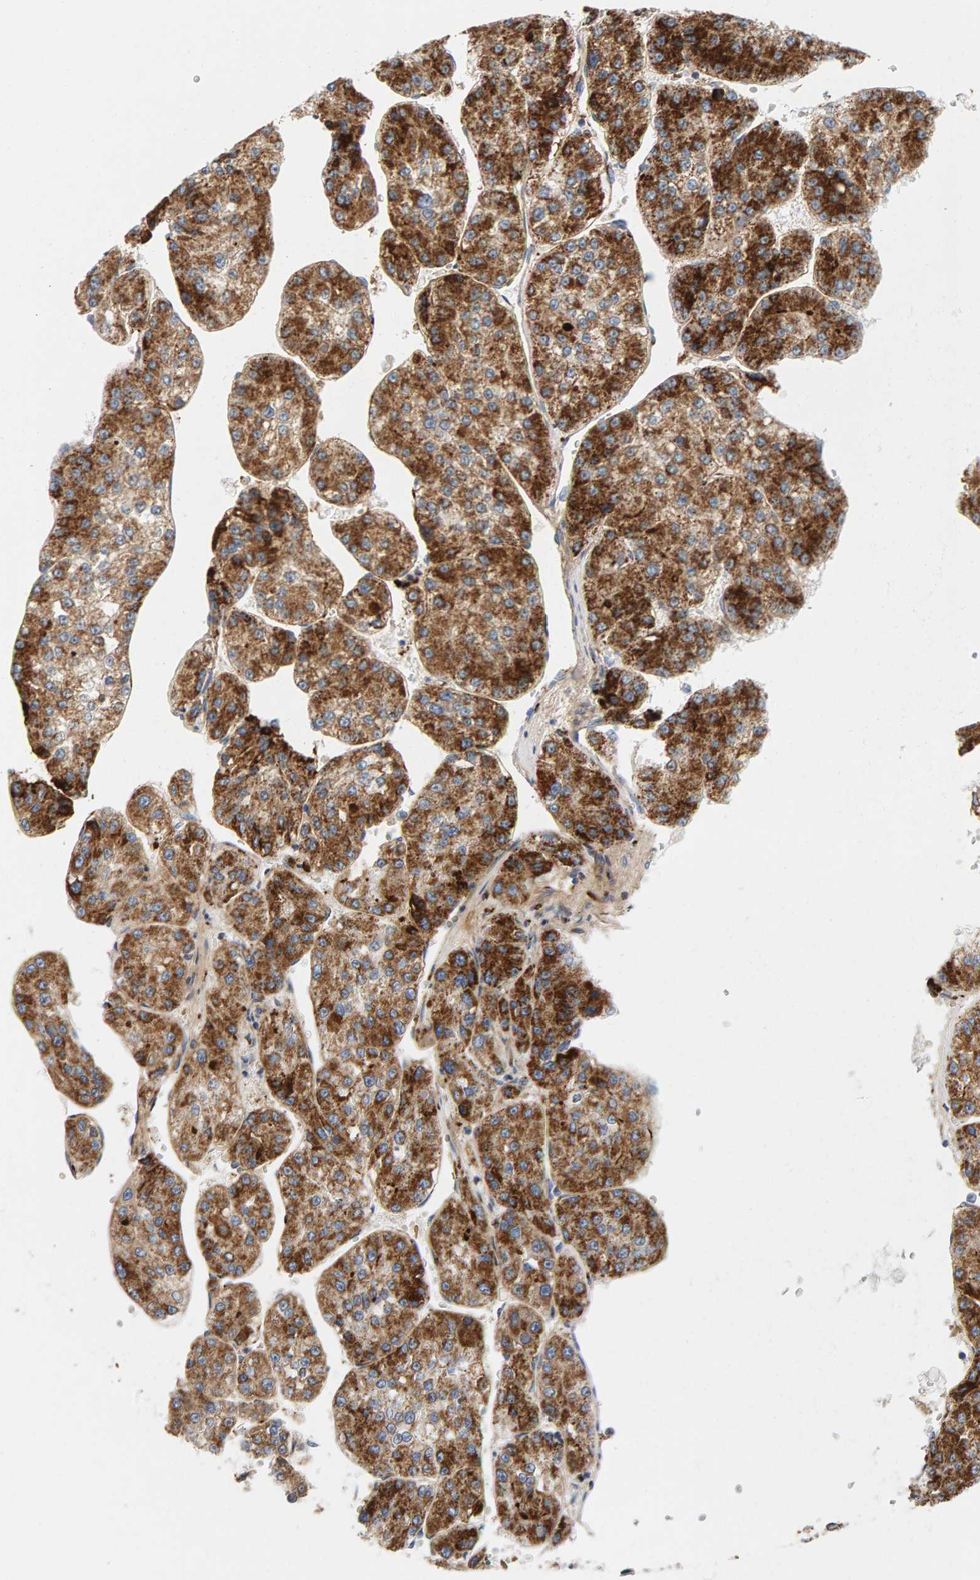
{"staining": {"intensity": "strong", "quantity": ">75%", "location": "cytoplasmic/membranous"}, "tissue": "liver cancer", "cell_type": "Tumor cells", "image_type": "cancer", "snomed": [{"axis": "morphology", "description": "Carcinoma, Hepatocellular, NOS"}, {"axis": "topography", "description": "Liver"}], "caption": "This micrograph demonstrates liver cancer stained with immunohistochemistry (IHC) to label a protein in brown. The cytoplasmic/membranous of tumor cells show strong positivity for the protein. Nuclei are counter-stained blue.", "gene": "GGTA1", "patient": {"sex": "female", "age": 73}}